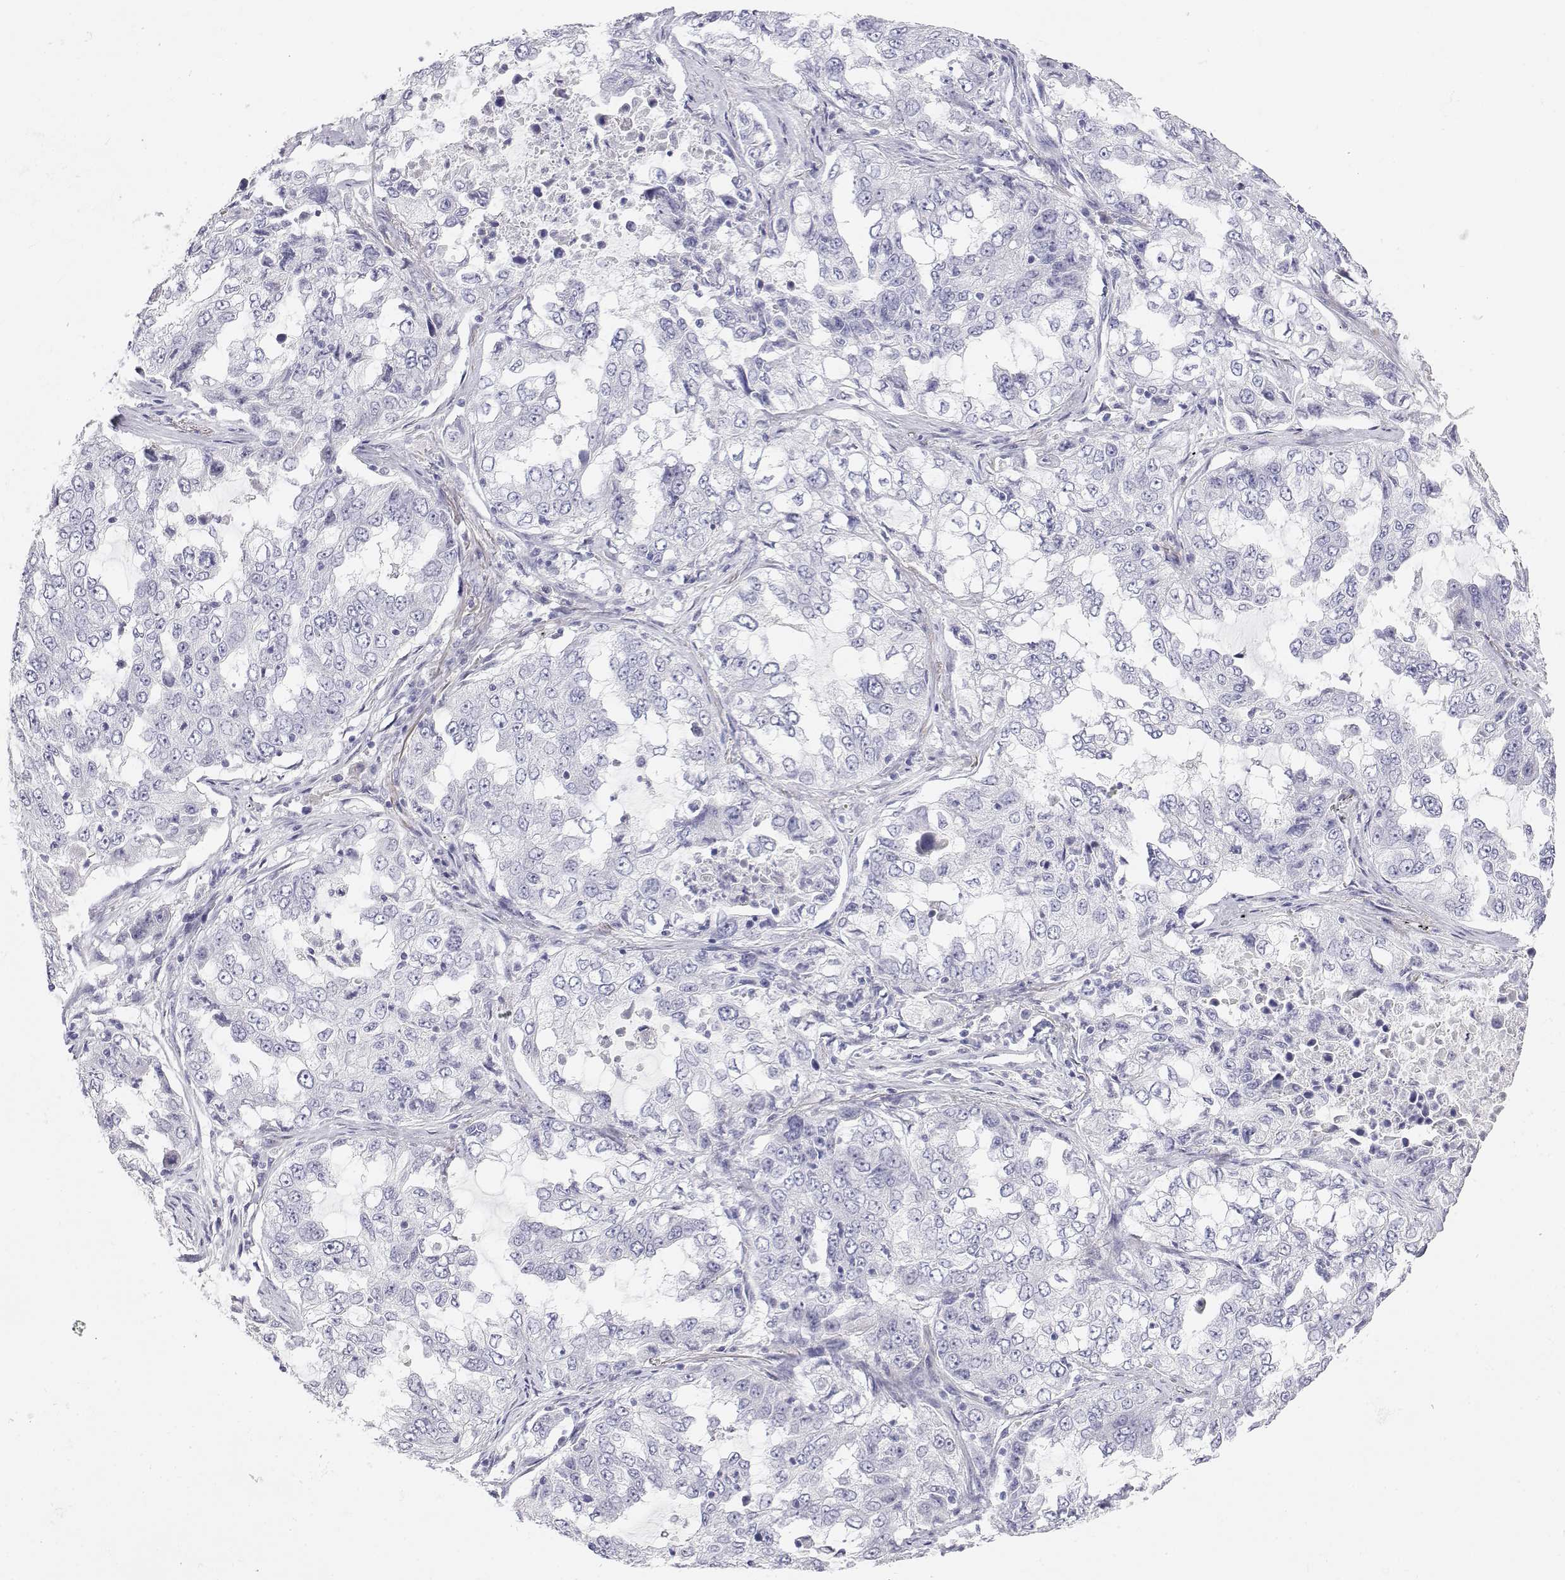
{"staining": {"intensity": "negative", "quantity": "none", "location": "none"}, "tissue": "lung cancer", "cell_type": "Tumor cells", "image_type": "cancer", "snomed": [{"axis": "morphology", "description": "Adenocarcinoma, NOS"}, {"axis": "topography", "description": "Lung"}], "caption": "Immunohistochemistry histopathology image of adenocarcinoma (lung) stained for a protein (brown), which exhibits no staining in tumor cells. (DAB immunohistochemistry (IHC), high magnification).", "gene": "MISP", "patient": {"sex": "female", "age": 61}}